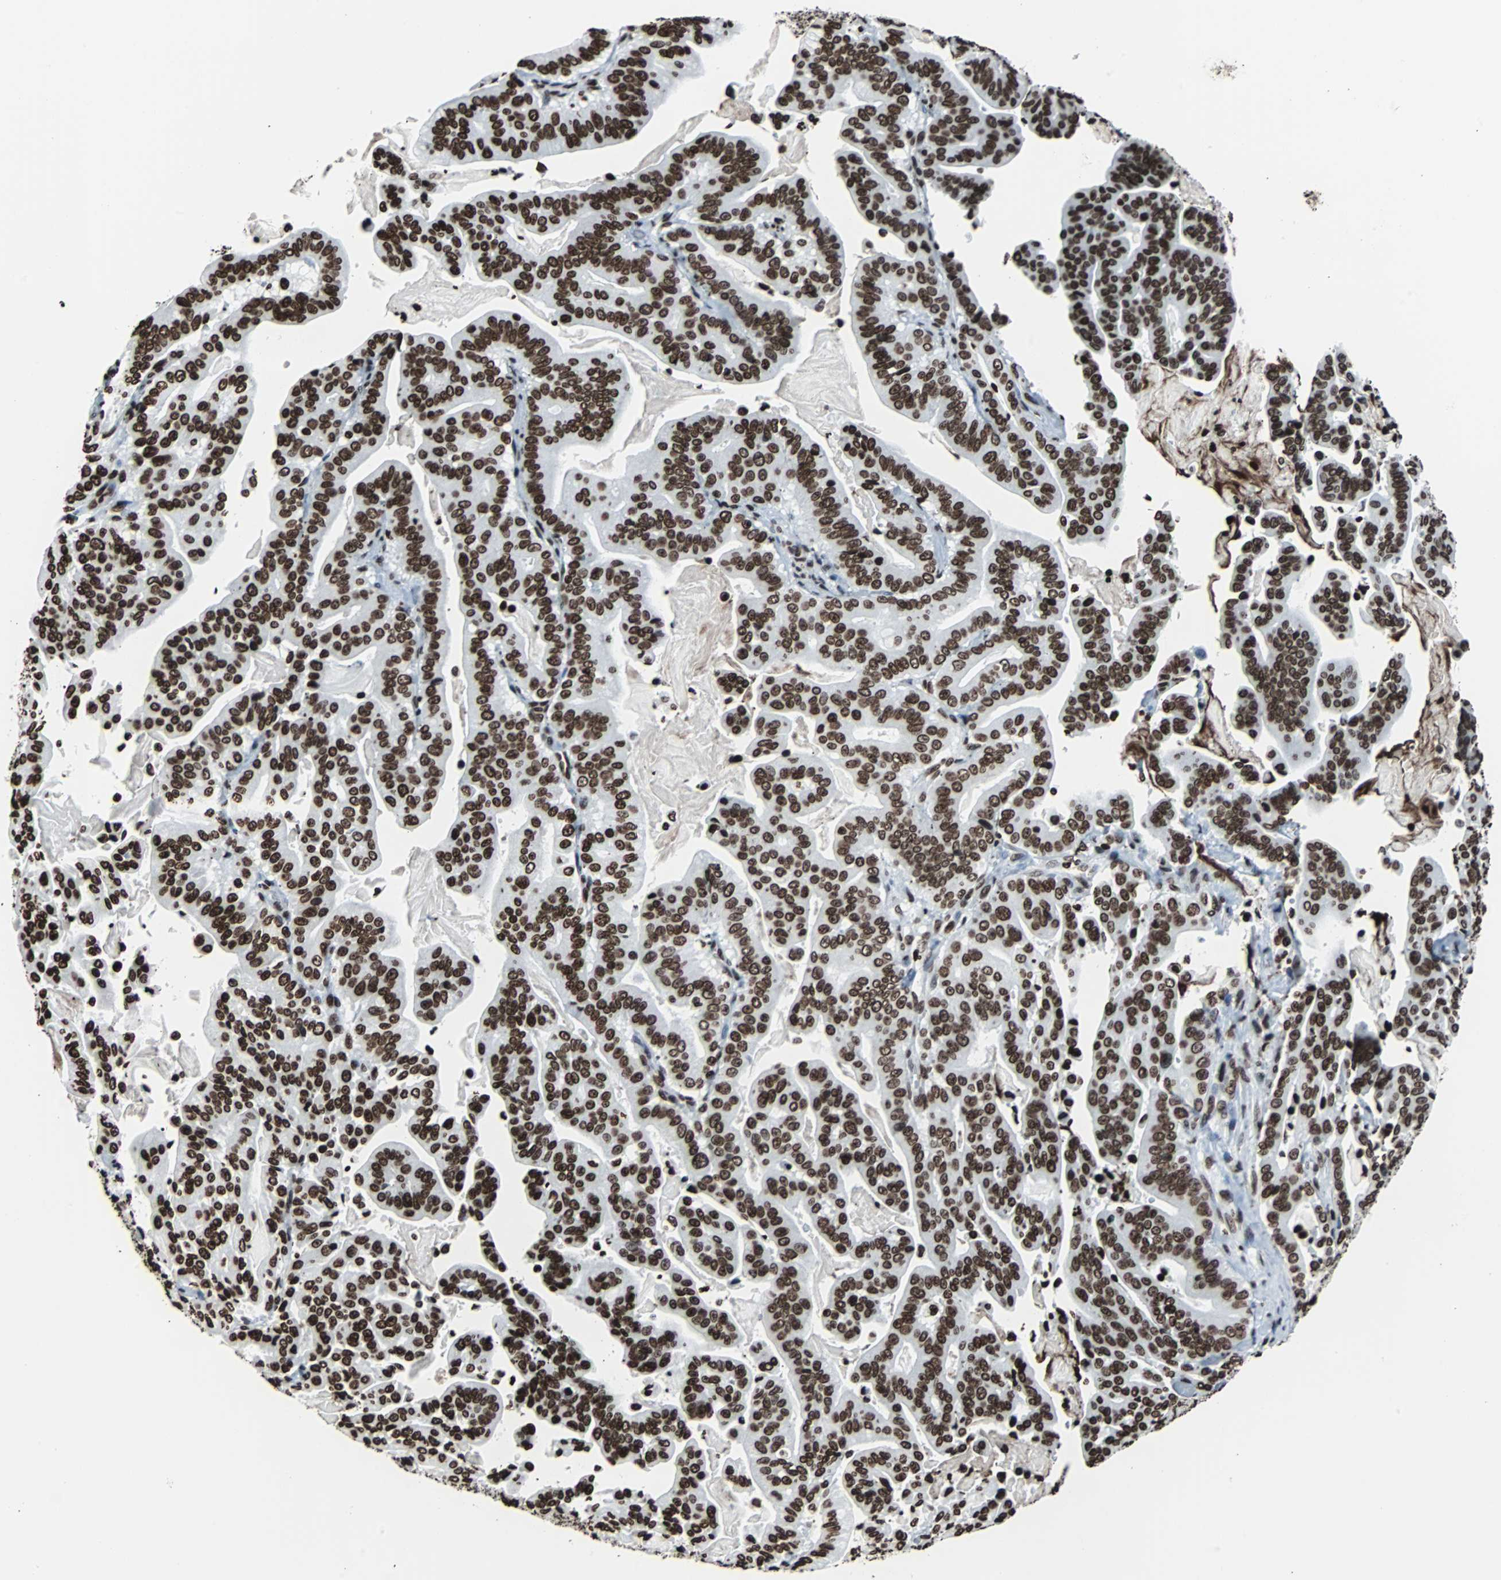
{"staining": {"intensity": "strong", "quantity": ">75%", "location": "nuclear"}, "tissue": "pancreatic cancer", "cell_type": "Tumor cells", "image_type": "cancer", "snomed": [{"axis": "morphology", "description": "Adenocarcinoma, NOS"}, {"axis": "topography", "description": "Pancreas"}], "caption": "Tumor cells exhibit strong nuclear expression in about >75% of cells in adenocarcinoma (pancreatic).", "gene": "H2BC18", "patient": {"sex": "male", "age": 63}}